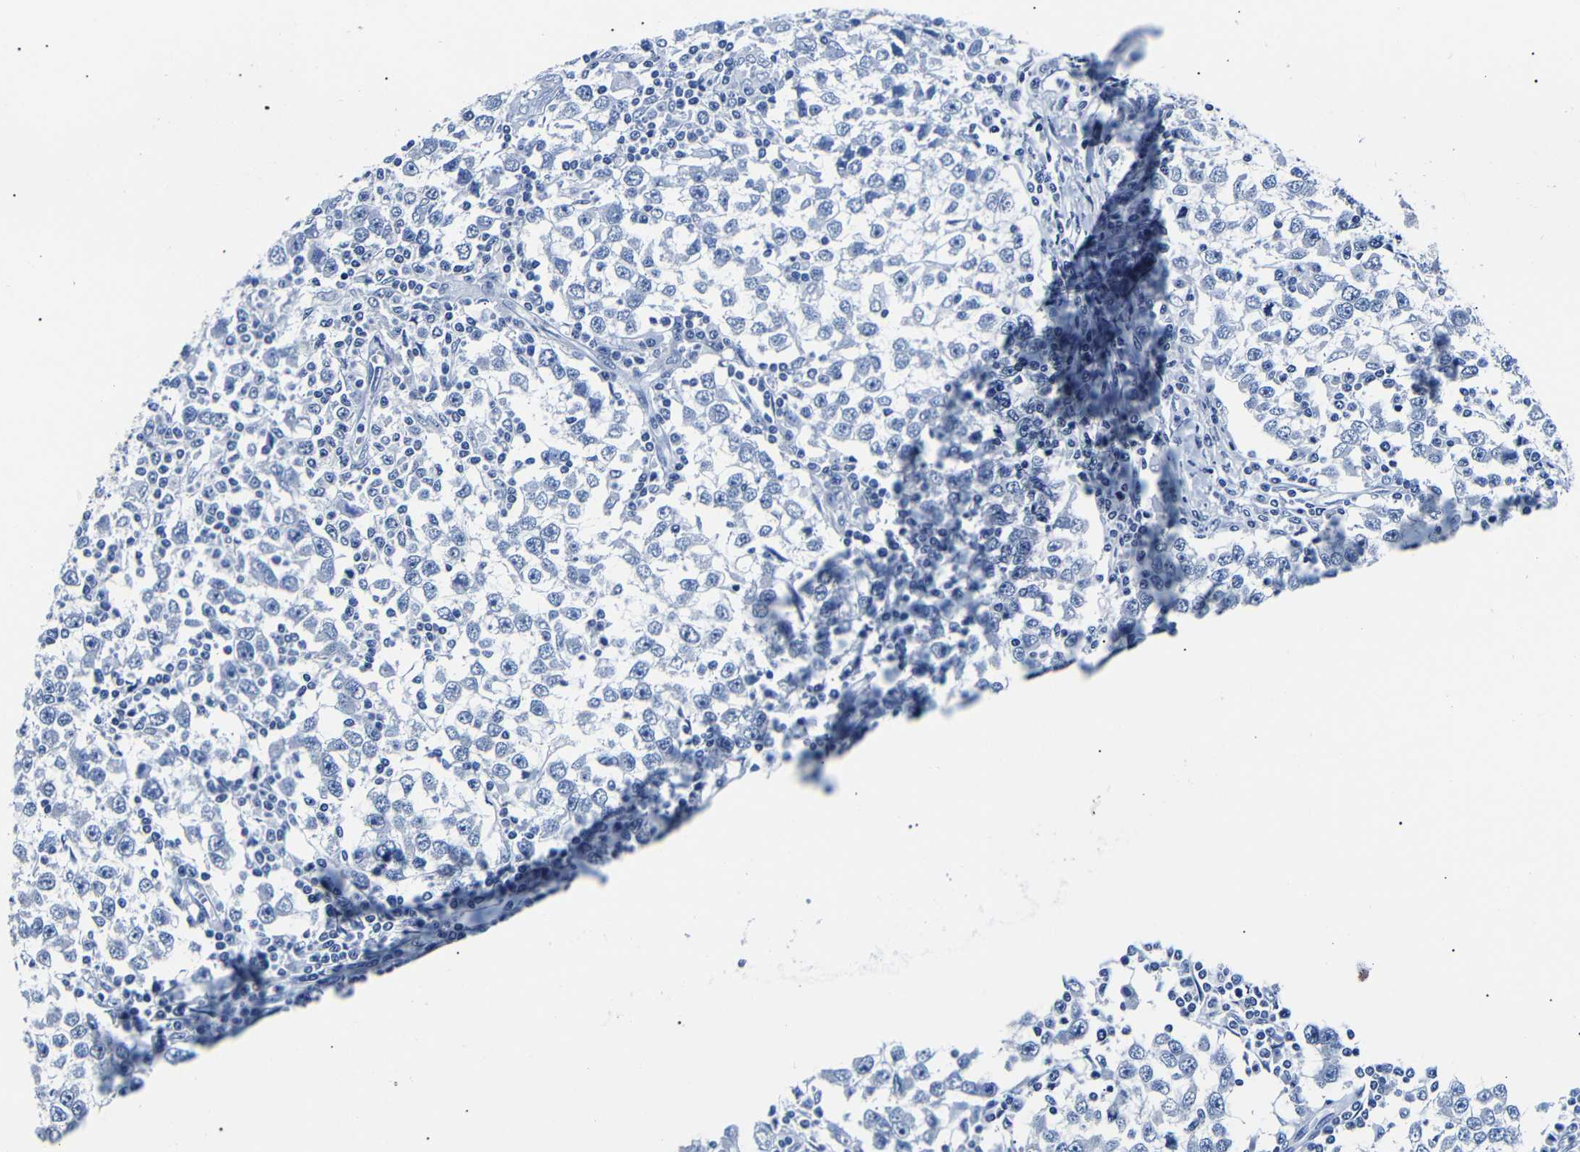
{"staining": {"intensity": "negative", "quantity": "none", "location": "none"}, "tissue": "testis cancer", "cell_type": "Tumor cells", "image_type": "cancer", "snomed": [{"axis": "morphology", "description": "Seminoma, NOS"}, {"axis": "topography", "description": "Testis"}], "caption": "DAB immunohistochemical staining of testis seminoma displays no significant staining in tumor cells.", "gene": "GAP43", "patient": {"sex": "male", "age": 65}}